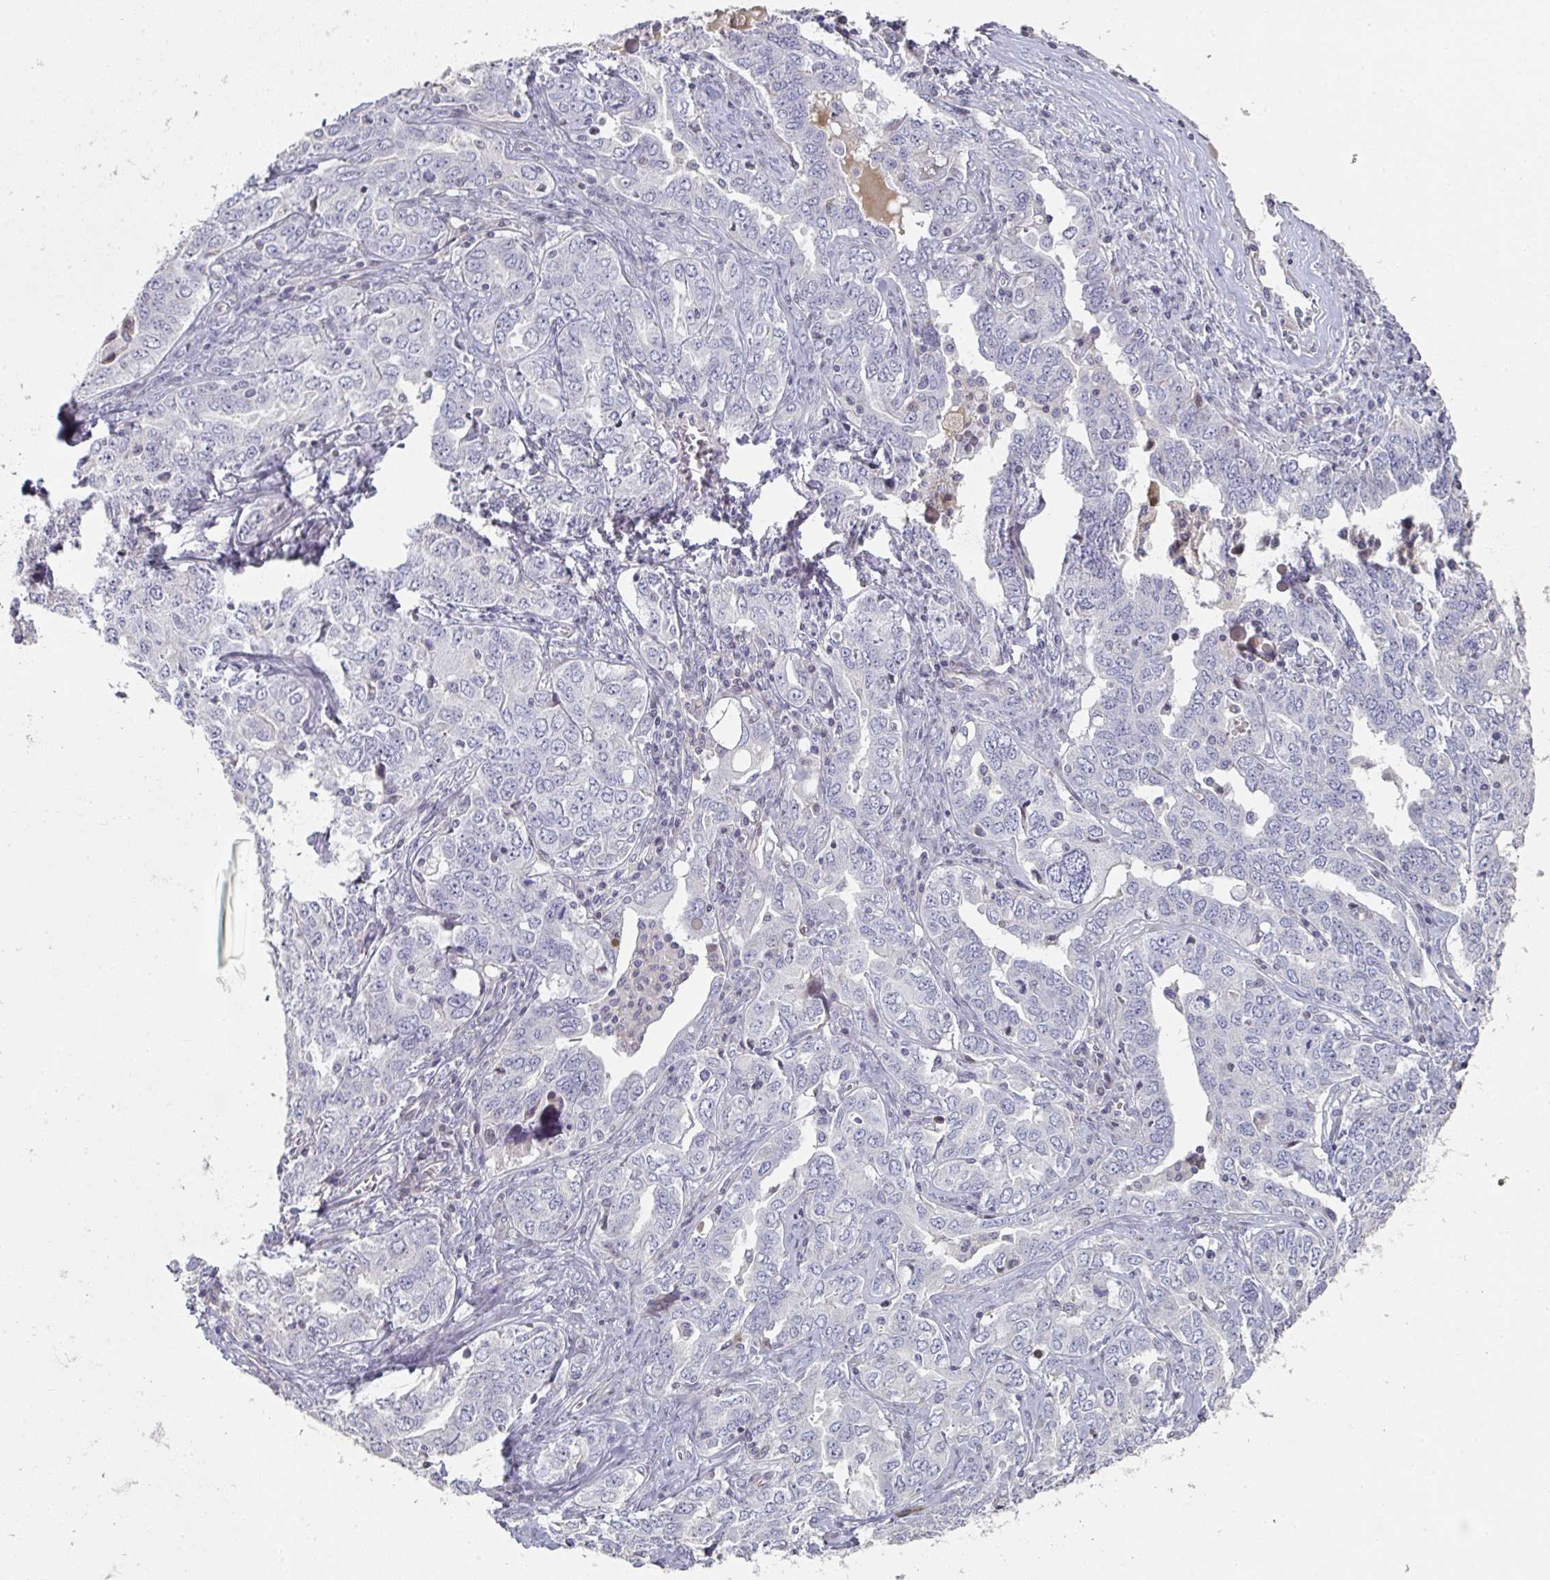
{"staining": {"intensity": "negative", "quantity": "none", "location": "none"}, "tissue": "ovarian cancer", "cell_type": "Tumor cells", "image_type": "cancer", "snomed": [{"axis": "morphology", "description": "Carcinoma, endometroid"}, {"axis": "topography", "description": "Ovary"}], "caption": "Immunohistochemistry photomicrograph of human ovarian cancer (endometroid carcinoma) stained for a protein (brown), which demonstrates no positivity in tumor cells. Brightfield microscopy of IHC stained with DAB (3,3'-diaminobenzidine) (brown) and hematoxylin (blue), captured at high magnification.", "gene": "A1CF", "patient": {"sex": "female", "age": 62}}